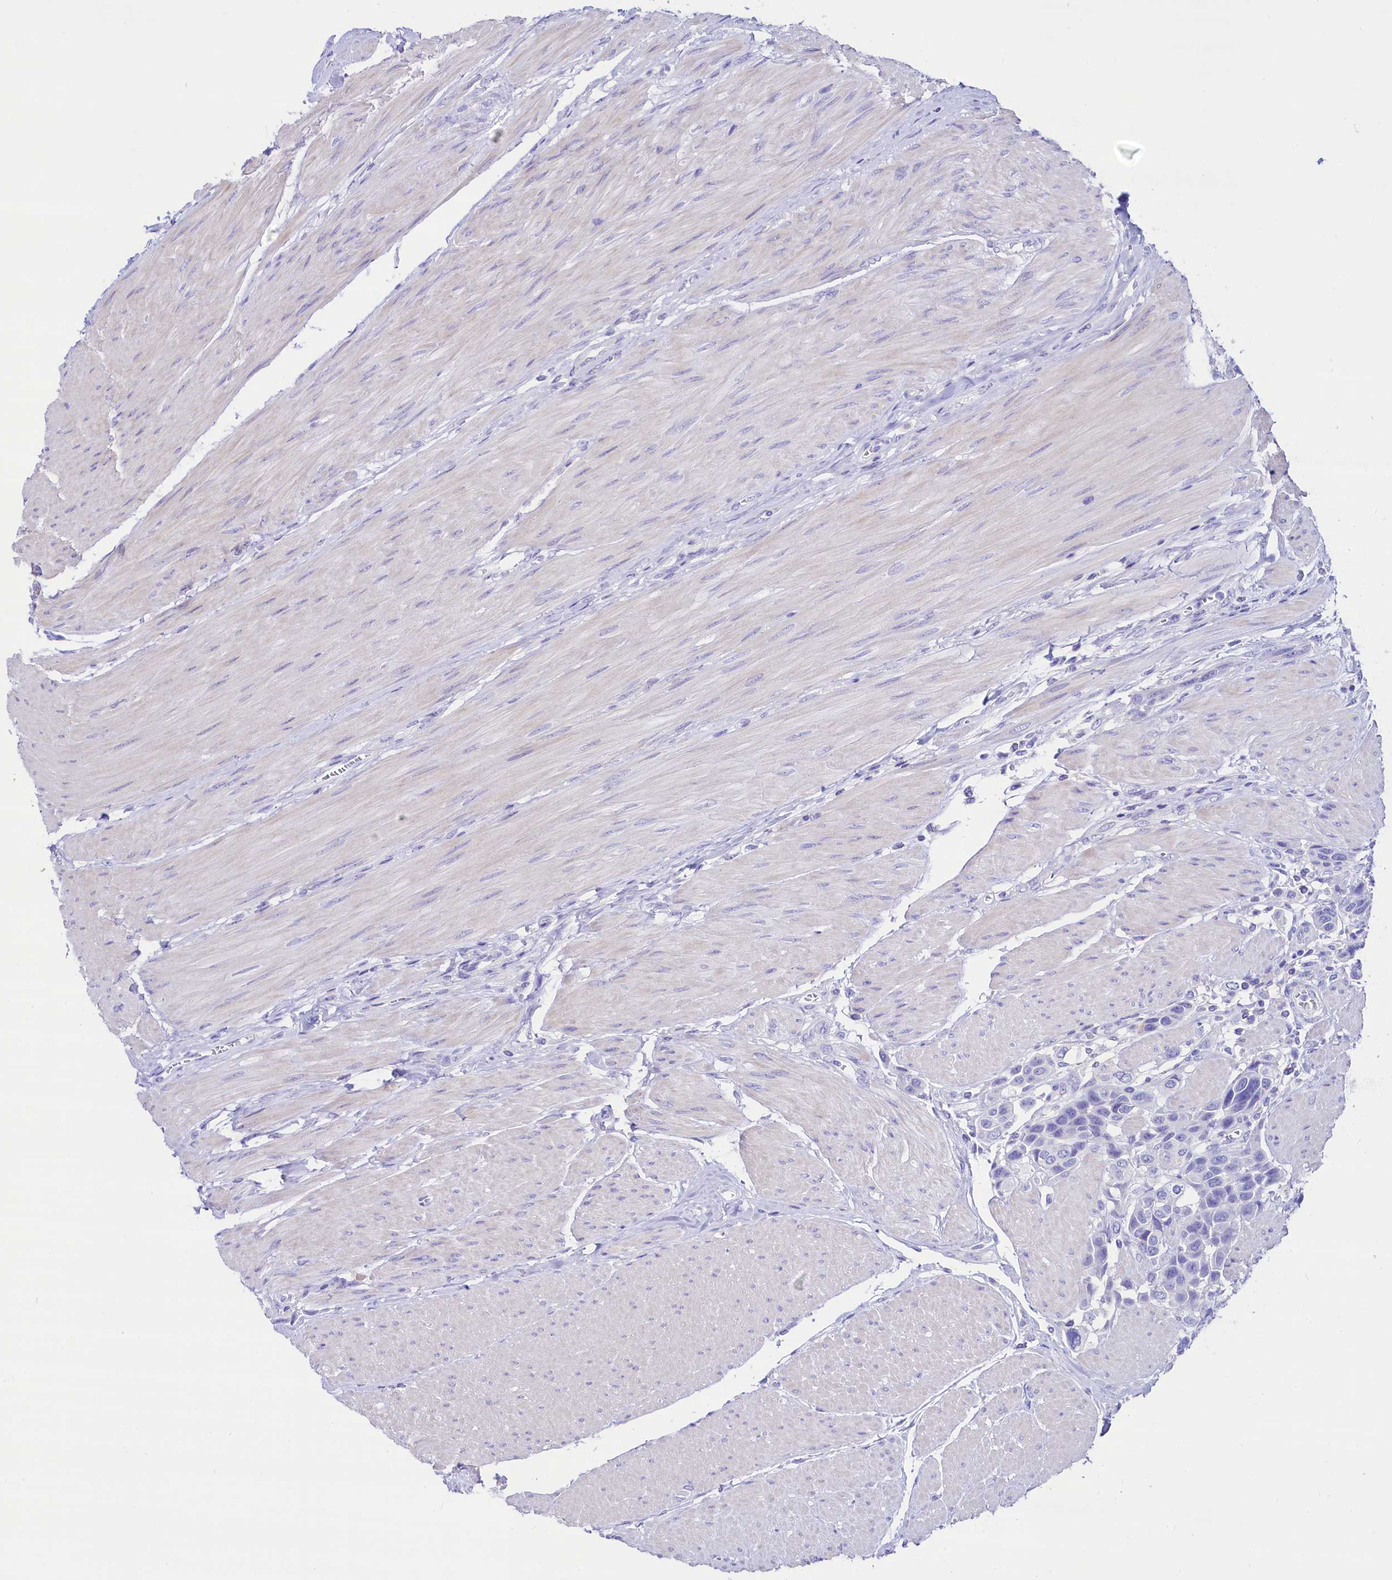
{"staining": {"intensity": "negative", "quantity": "none", "location": "none"}, "tissue": "urothelial cancer", "cell_type": "Tumor cells", "image_type": "cancer", "snomed": [{"axis": "morphology", "description": "Urothelial carcinoma, High grade"}, {"axis": "topography", "description": "Urinary bladder"}], "caption": "Tumor cells are negative for protein expression in human high-grade urothelial carcinoma. The staining is performed using DAB brown chromogen with nuclei counter-stained in using hematoxylin.", "gene": "RBP3", "patient": {"sex": "male", "age": 50}}